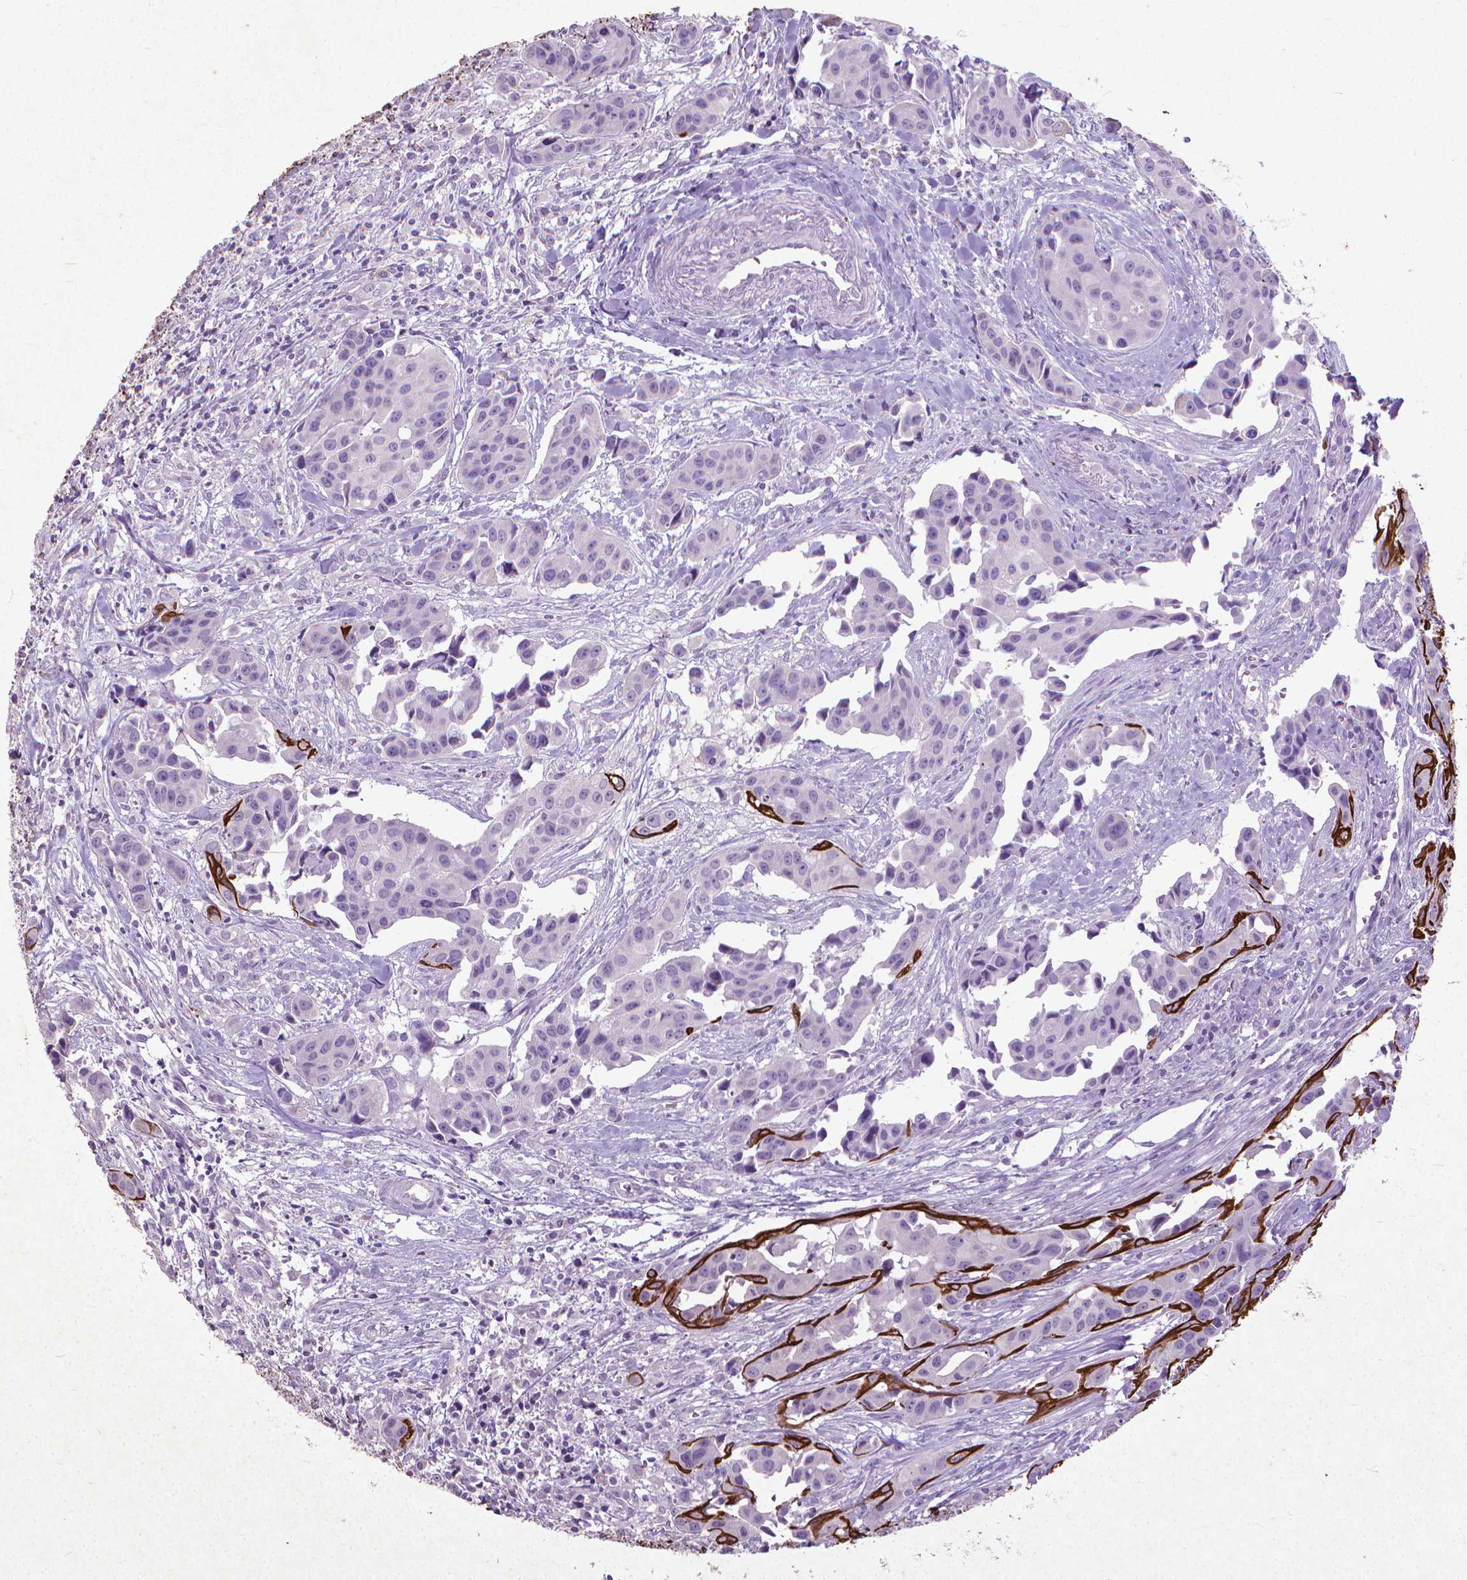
{"staining": {"intensity": "negative", "quantity": "none", "location": "none"}, "tissue": "head and neck cancer", "cell_type": "Tumor cells", "image_type": "cancer", "snomed": [{"axis": "morphology", "description": "Adenocarcinoma, NOS"}, {"axis": "topography", "description": "Head-Neck"}], "caption": "This is an IHC histopathology image of human adenocarcinoma (head and neck). There is no positivity in tumor cells.", "gene": "KRT5", "patient": {"sex": "male", "age": 76}}